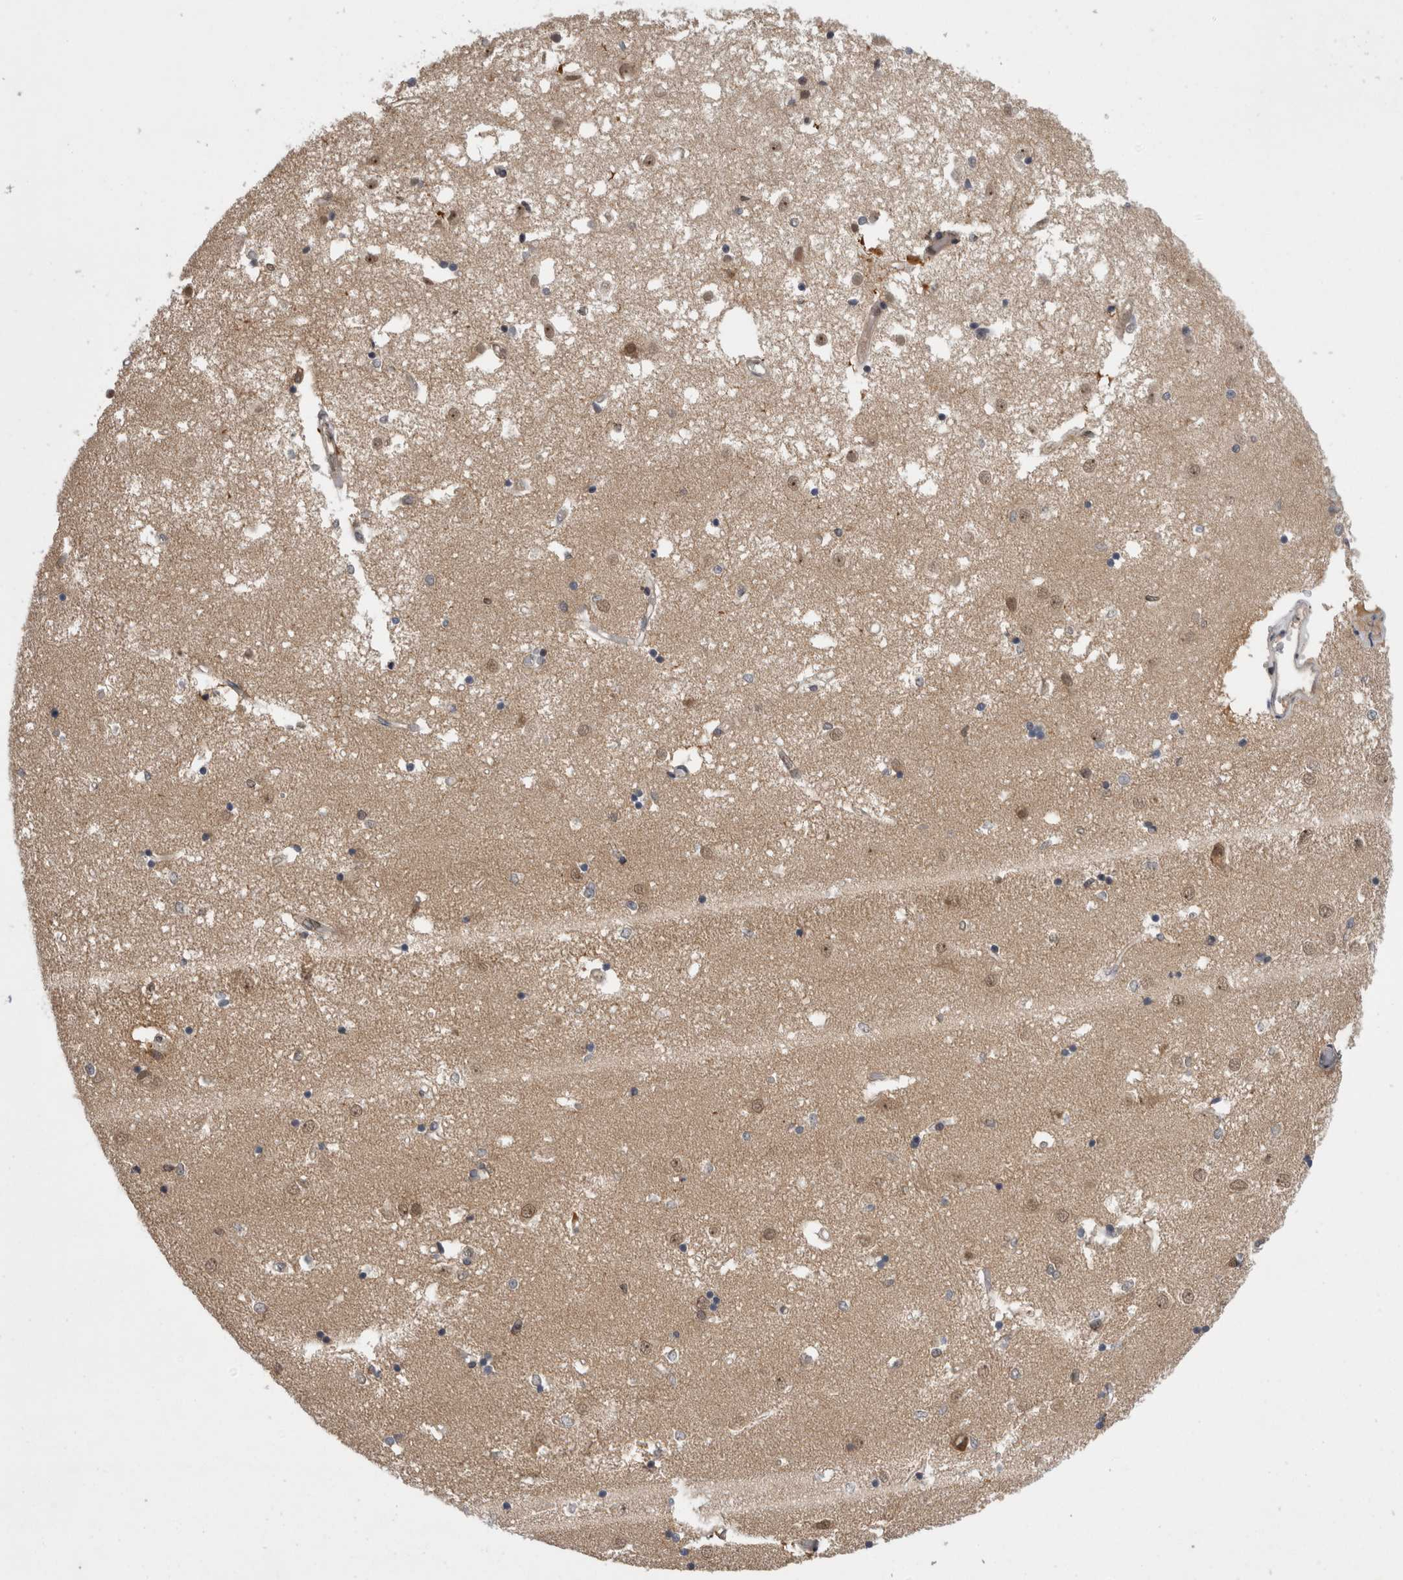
{"staining": {"intensity": "weak", "quantity": "<25%", "location": "cytoplasmic/membranous,nuclear"}, "tissue": "caudate", "cell_type": "Glial cells", "image_type": "normal", "snomed": [{"axis": "morphology", "description": "Normal tissue, NOS"}, {"axis": "topography", "description": "Lateral ventricle wall"}], "caption": "This is an immunohistochemistry (IHC) micrograph of unremarkable caudate. There is no staining in glial cells.", "gene": "ZNF341", "patient": {"sex": "male", "age": 45}}